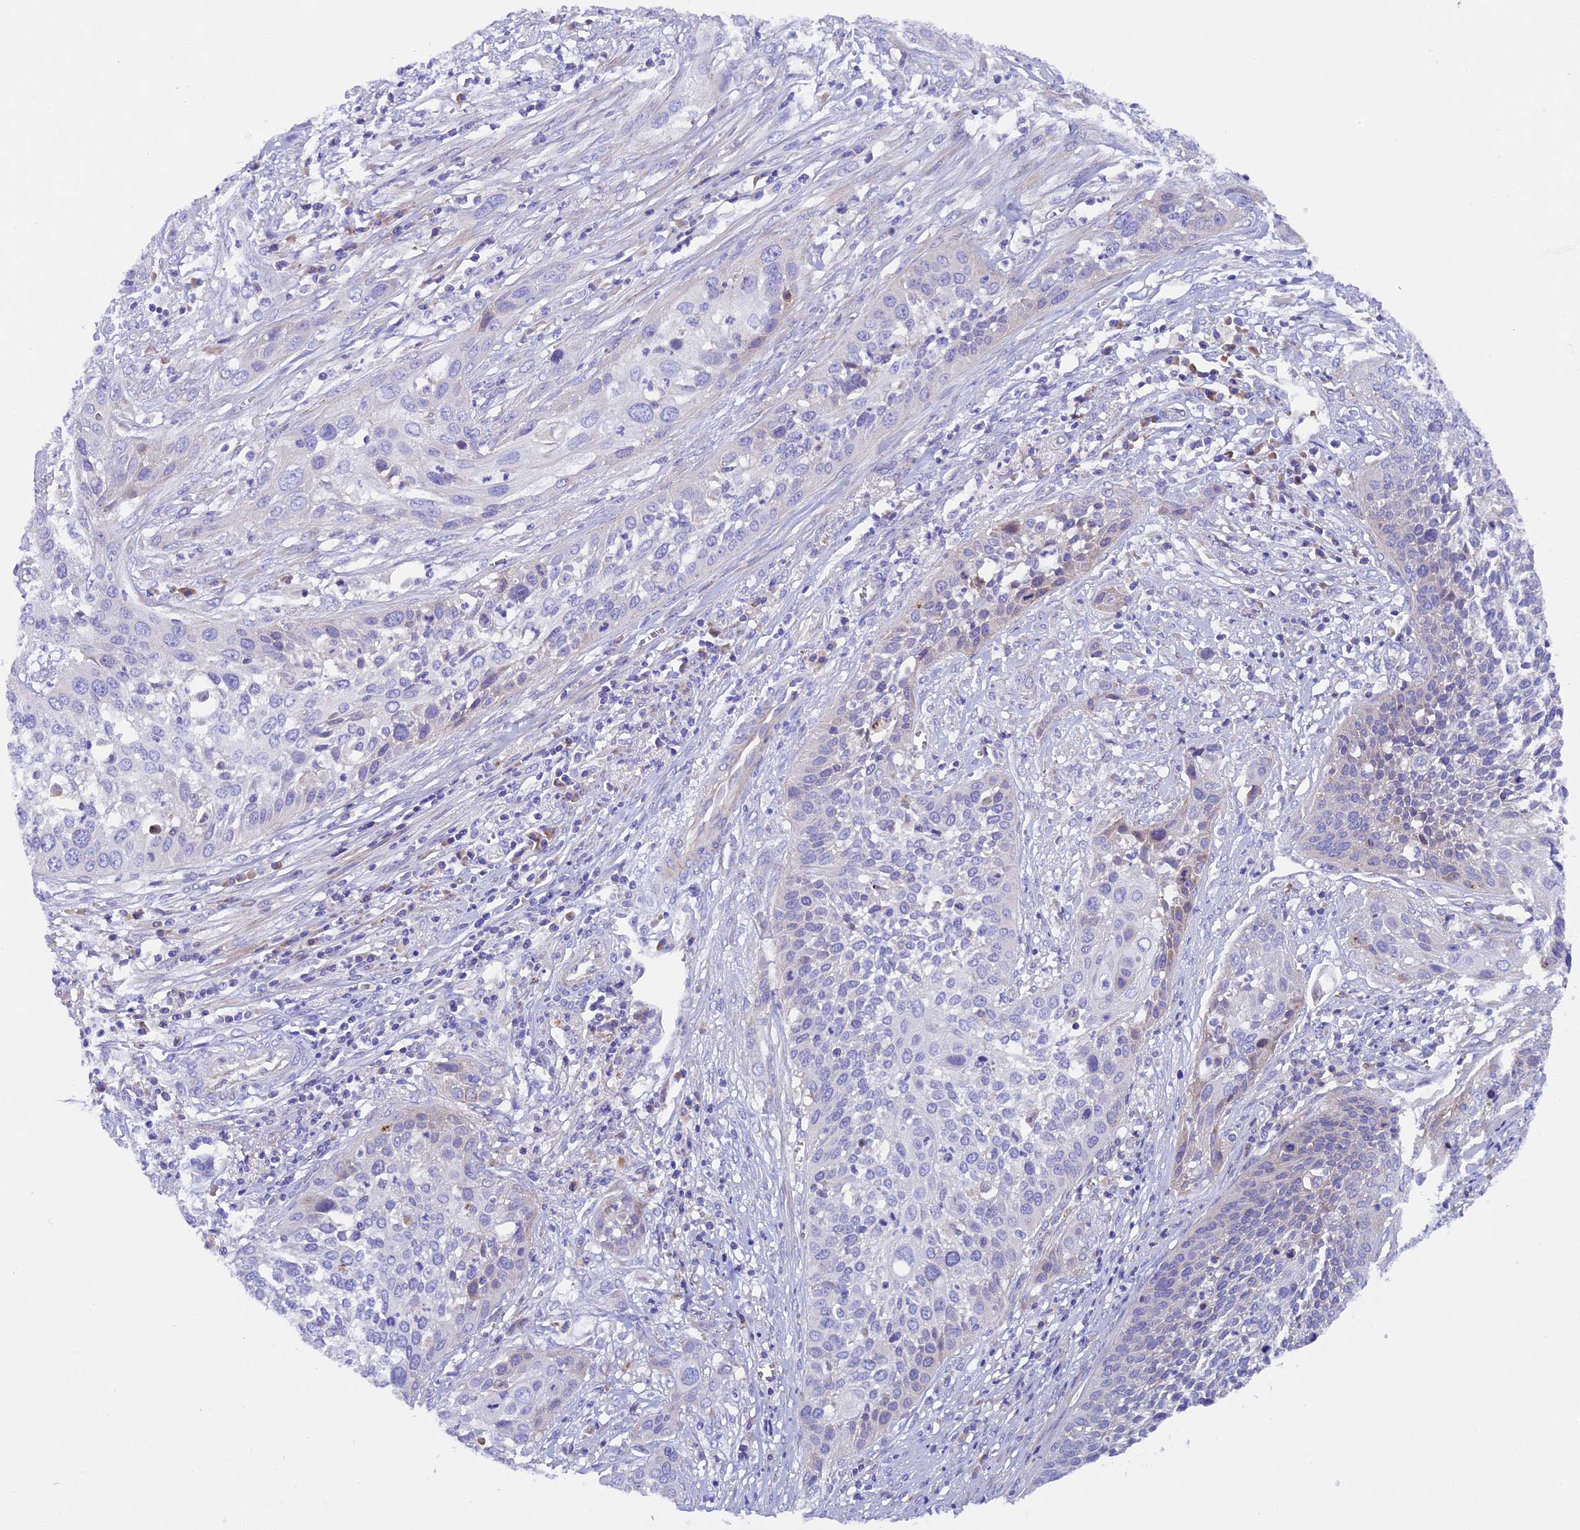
{"staining": {"intensity": "negative", "quantity": "none", "location": "none"}, "tissue": "cervical cancer", "cell_type": "Tumor cells", "image_type": "cancer", "snomed": [{"axis": "morphology", "description": "Squamous cell carcinoma, NOS"}, {"axis": "topography", "description": "Cervix"}], "caption": "Cervical cancer was stained to show a protein in brown. There is no significant staining in tumor cells.", "gene": "PIGU", "patient": {"sex": "female", "age": 34}}